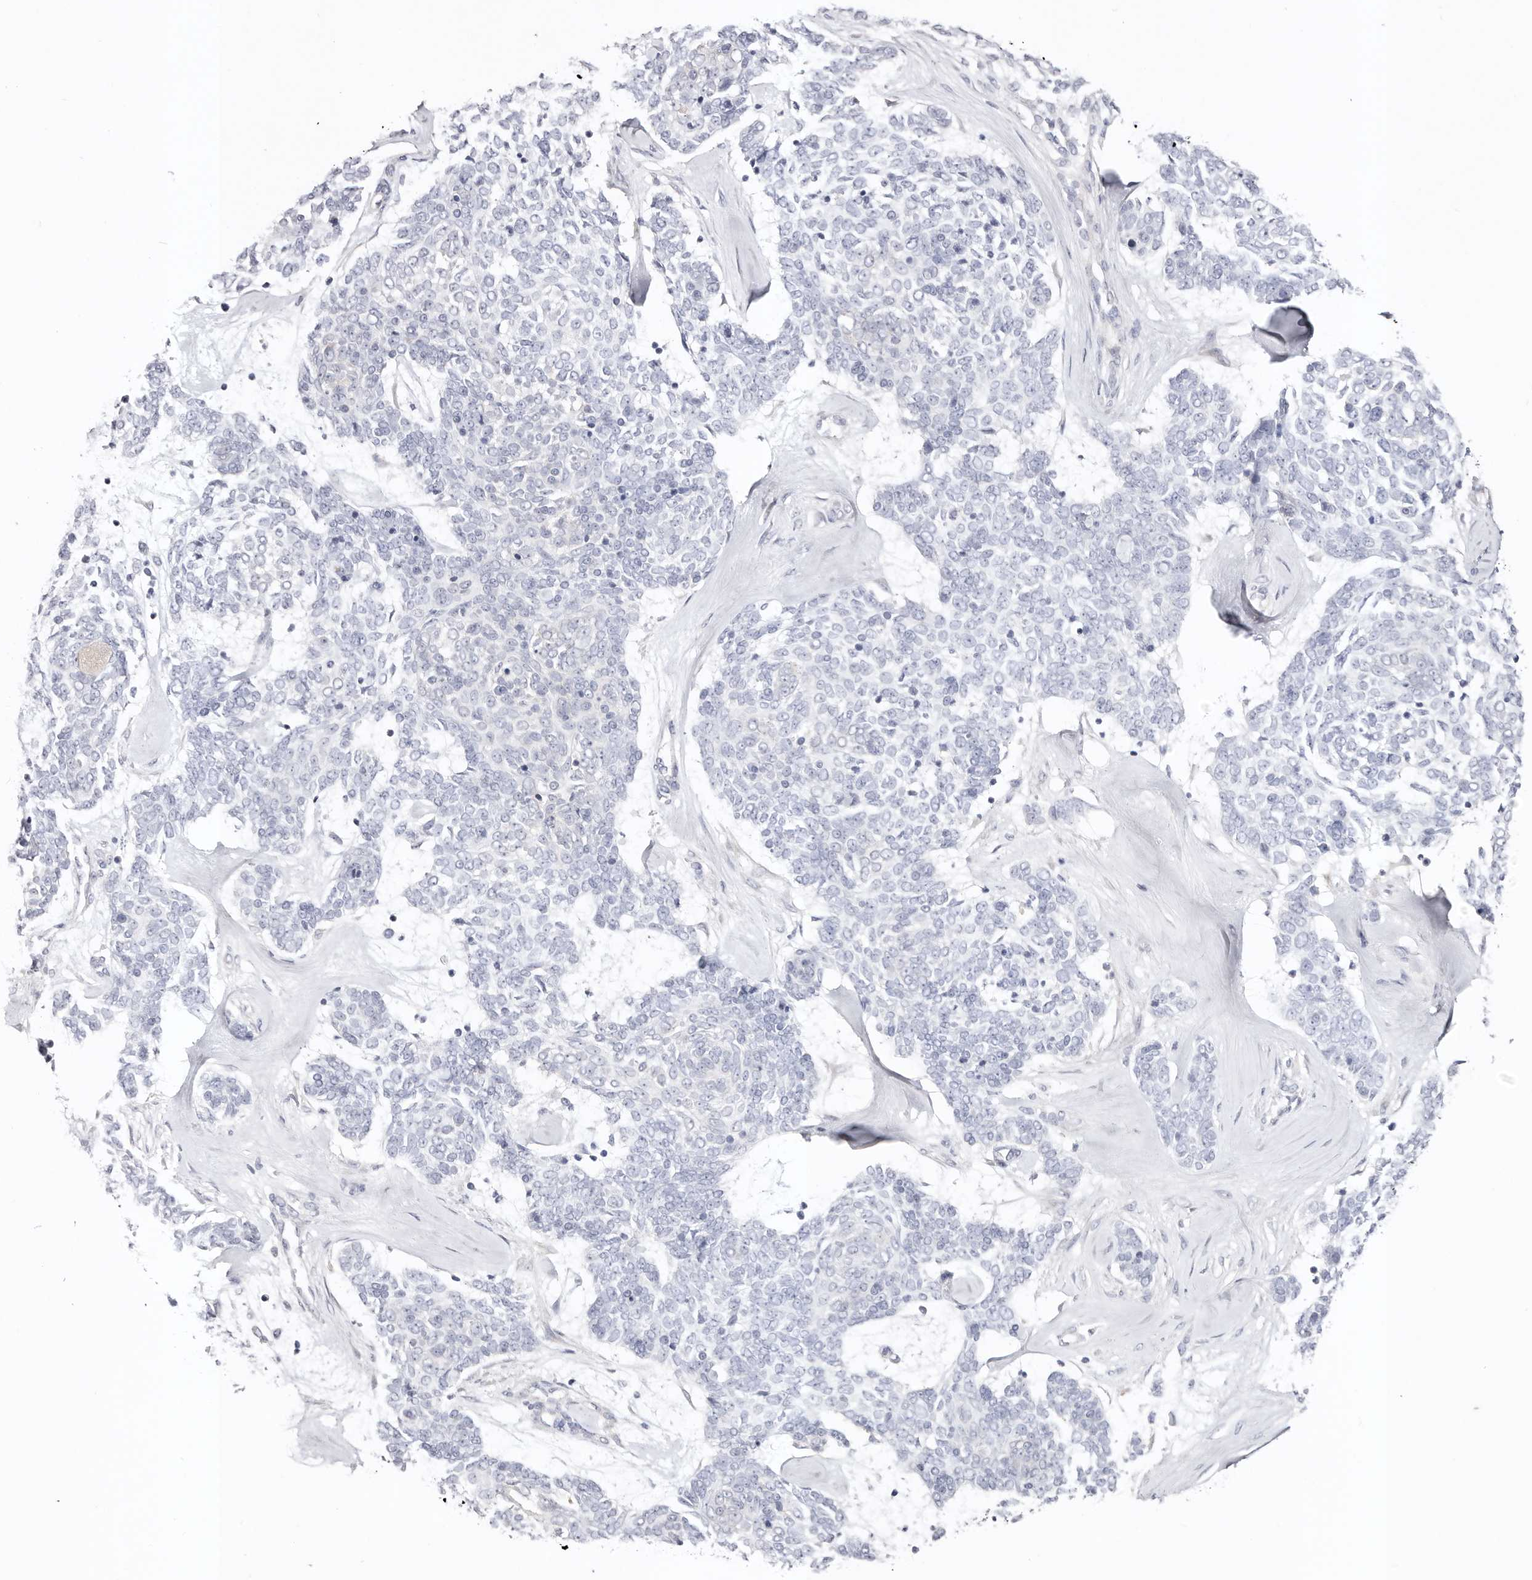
{"staining": {"intensity": "negative", "quantity": "none", "location": "none"}, "tissue": "skin cancer", "cell_type": "Tumor cells", "image_type": "cancer", "snomed": [{"axis": "morphology", "description": "Basal cell carcinoma"}, {"axis": "topography", "description": "Skin"}], "caption": "Protein analysis of skin cancer demonstrates no significant staining in tumor cells.", "gene": "DNASE1", "patient": {"sex": "female", "age": 81}}